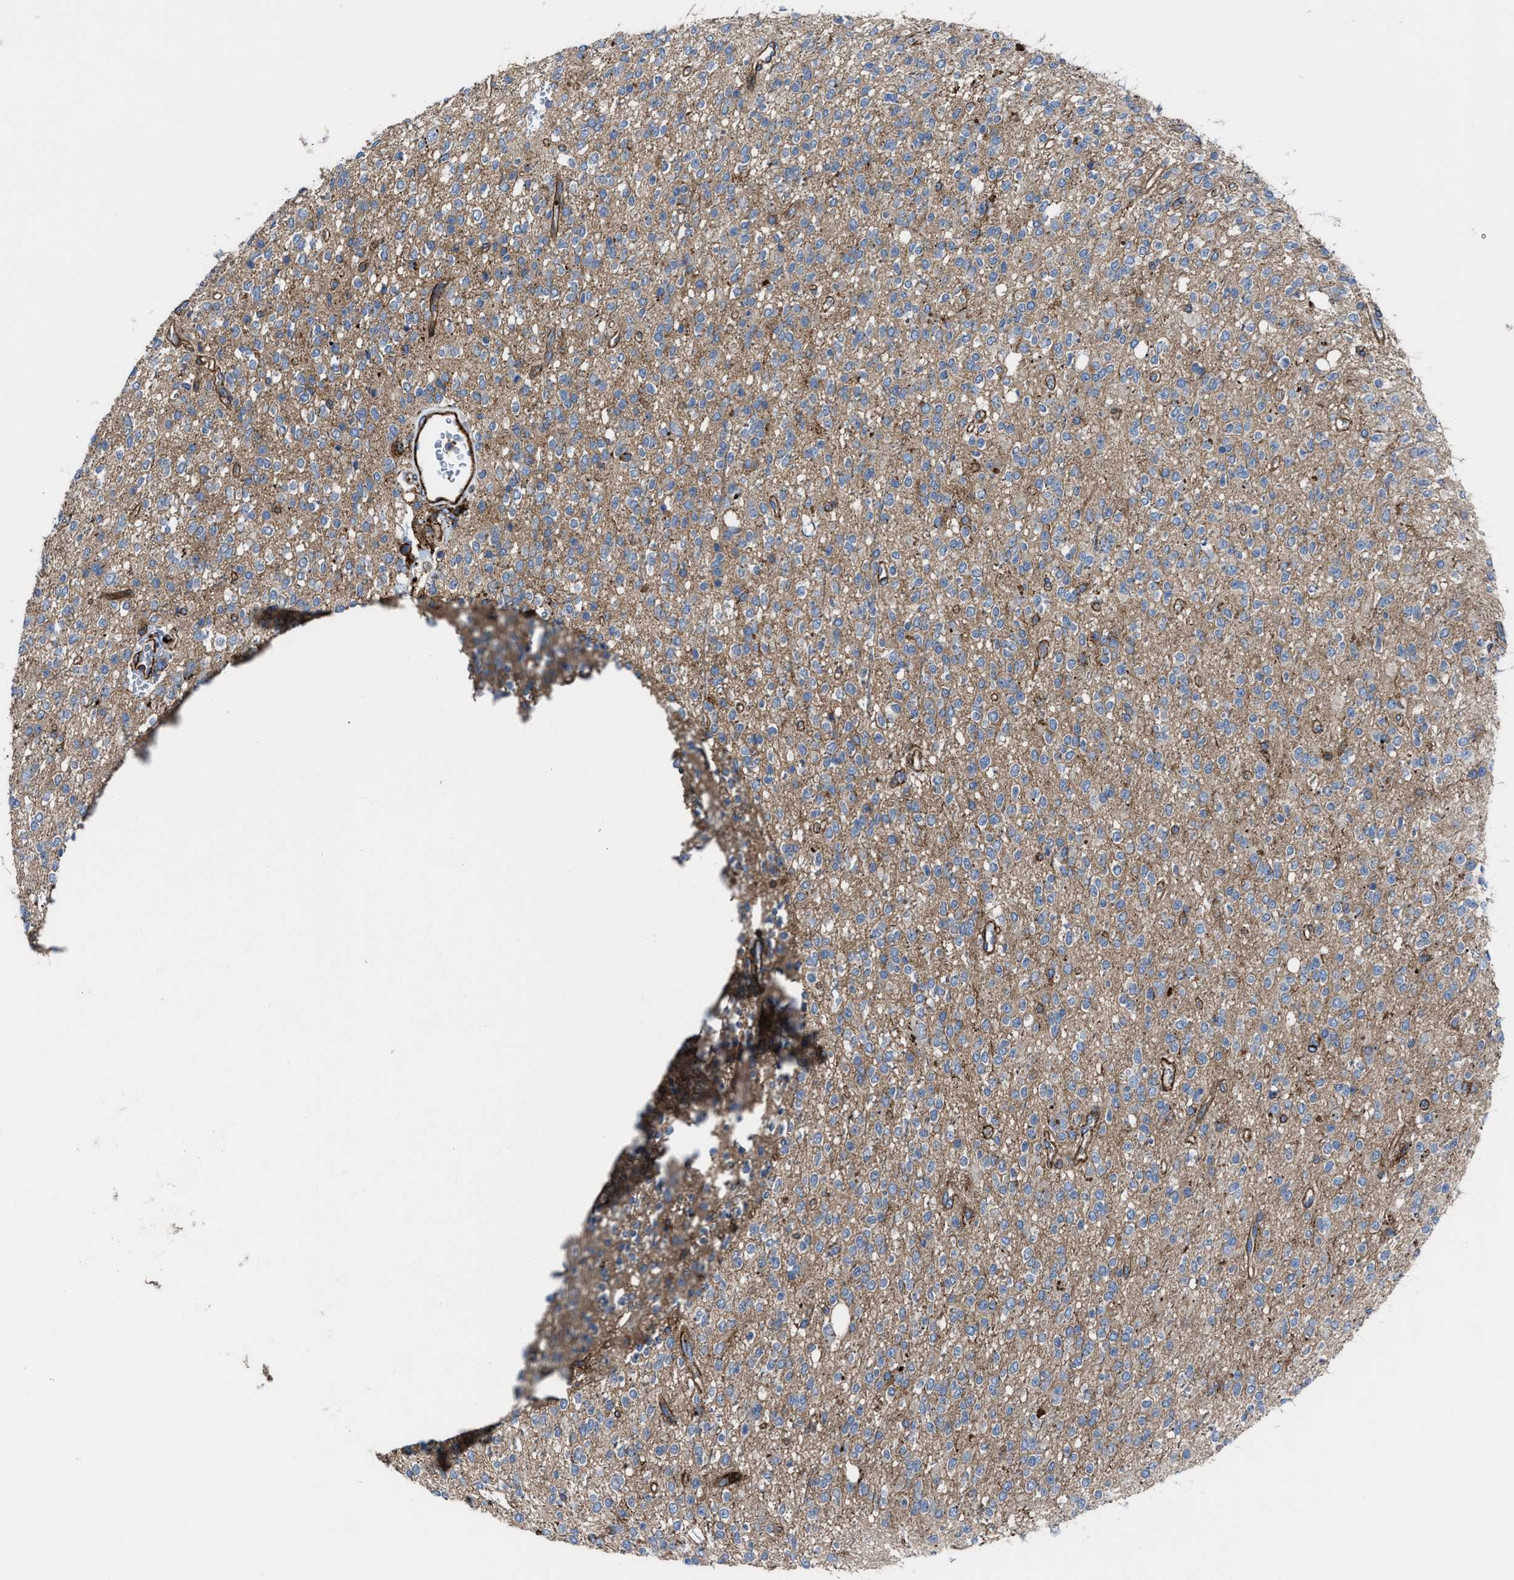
{"staining": {"intensity": "weak", "quantity": ">75%", "location": "cytoplasmic/membranous"}, "tissue": "glioma", "cell_type": "Tumor cells", "image_type": "cancer", "snomed": [{"axis": "morphology", "description": "Glioma, malignant, High grade"}, {"axis": "topography", "description": "Brain"}], "caption": "This is a histology image of immunohistochemistry staining of glioma, which shows weak positivity in the cytoplasmic/membranous of tumor cells.", "gene": "AGPAT2", "patient": {"sex": "male", "age": 34}}